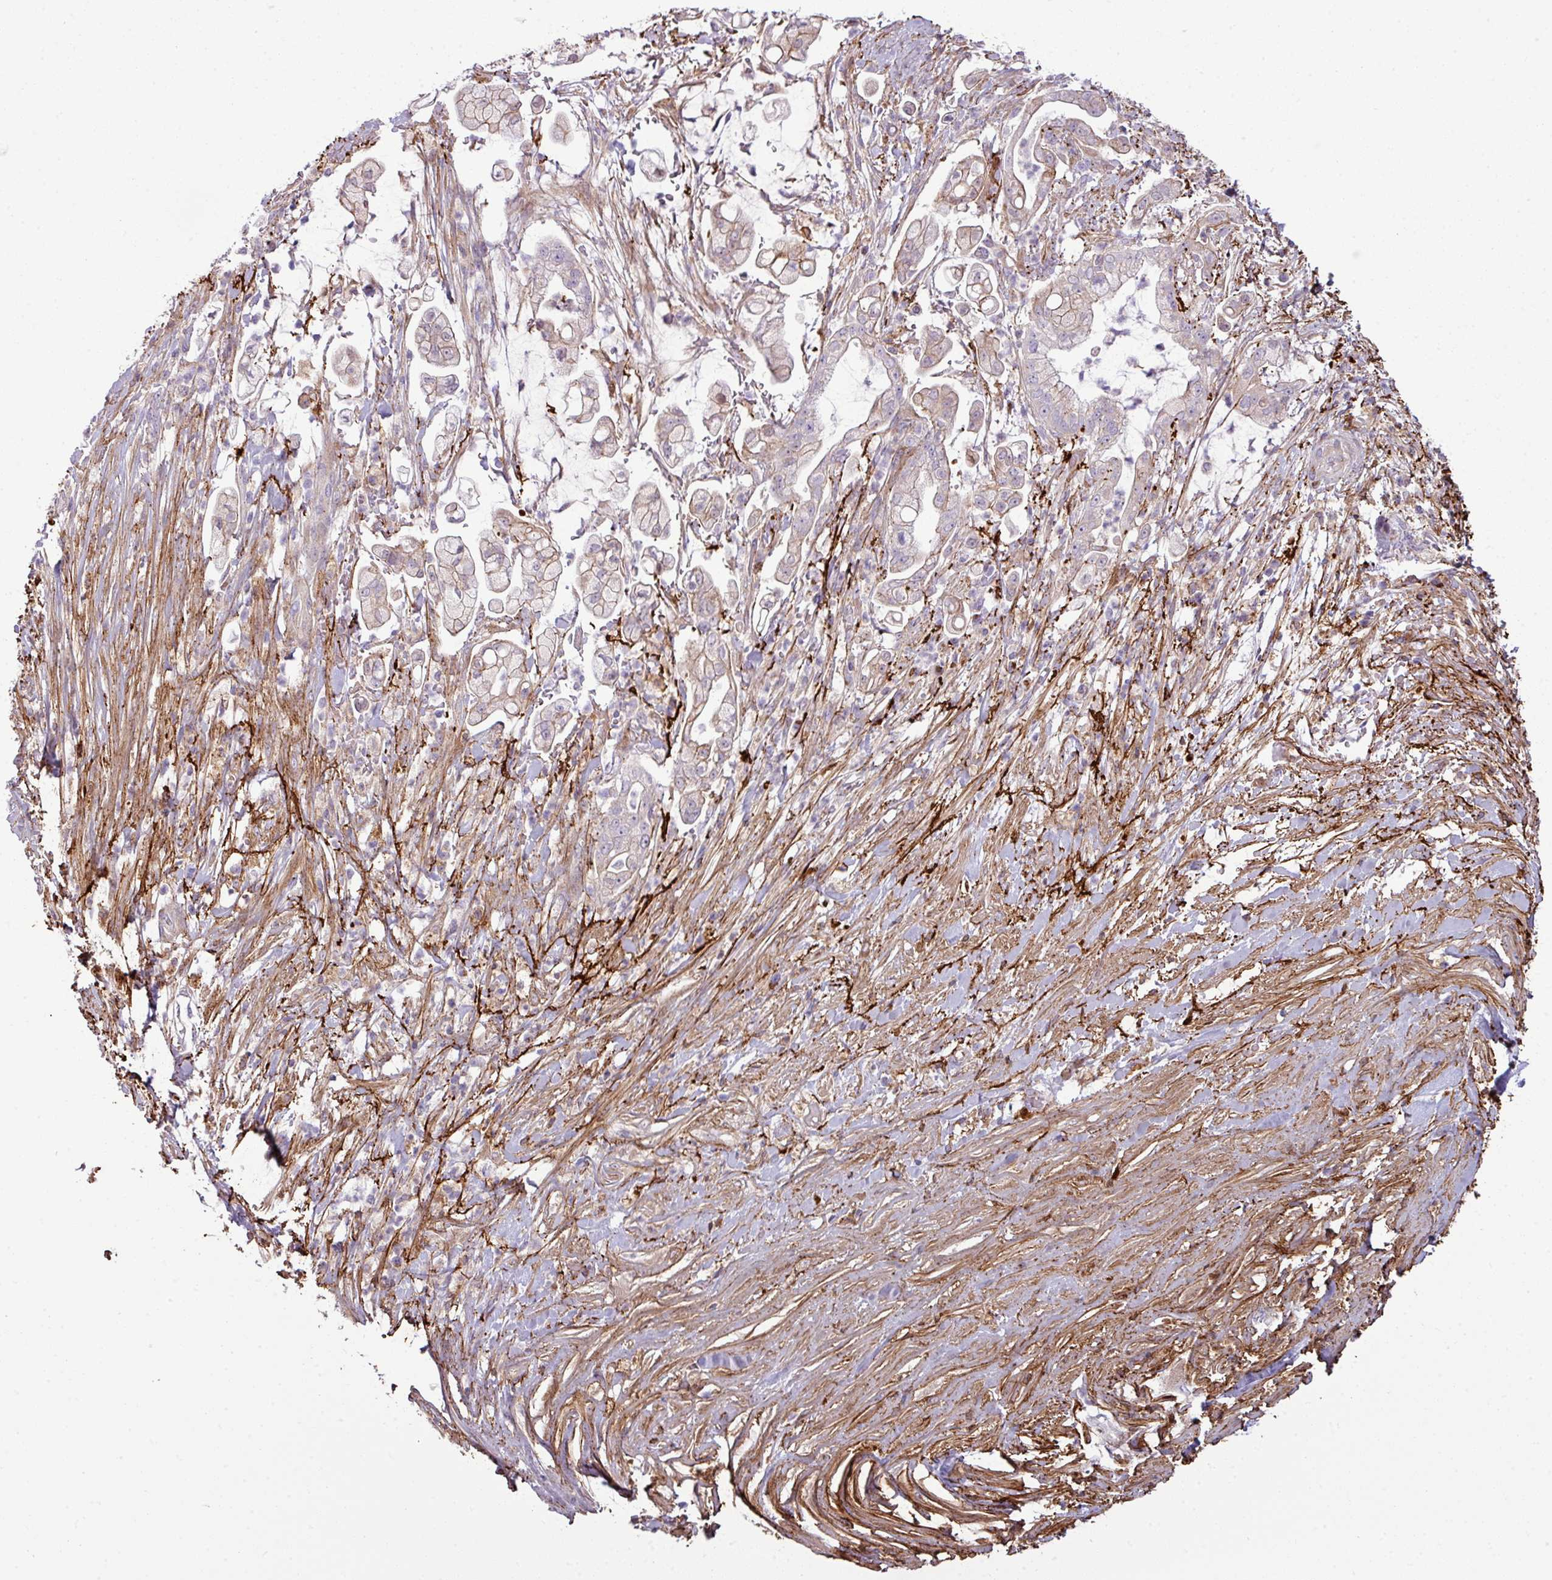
{"staining": {"intensity": "weak", "quantity": "<25%", "location": "cytoplasmic/membranous"}, "tissue": "pancreatic cancer", "cell_type": "Tumor cells", "image_type": "cancer", "snomed": [{"axis": "morphology", "description": "Adenocarcinoma, NOS"}, {"axis": "topography", "description": "Pancreas"}], "caption": "There is no significant expression in tumor cells of adenocarcinoma (pancreatic).", "gene": "COL8A1", "patient": {"sex": "female", "age": 69}}